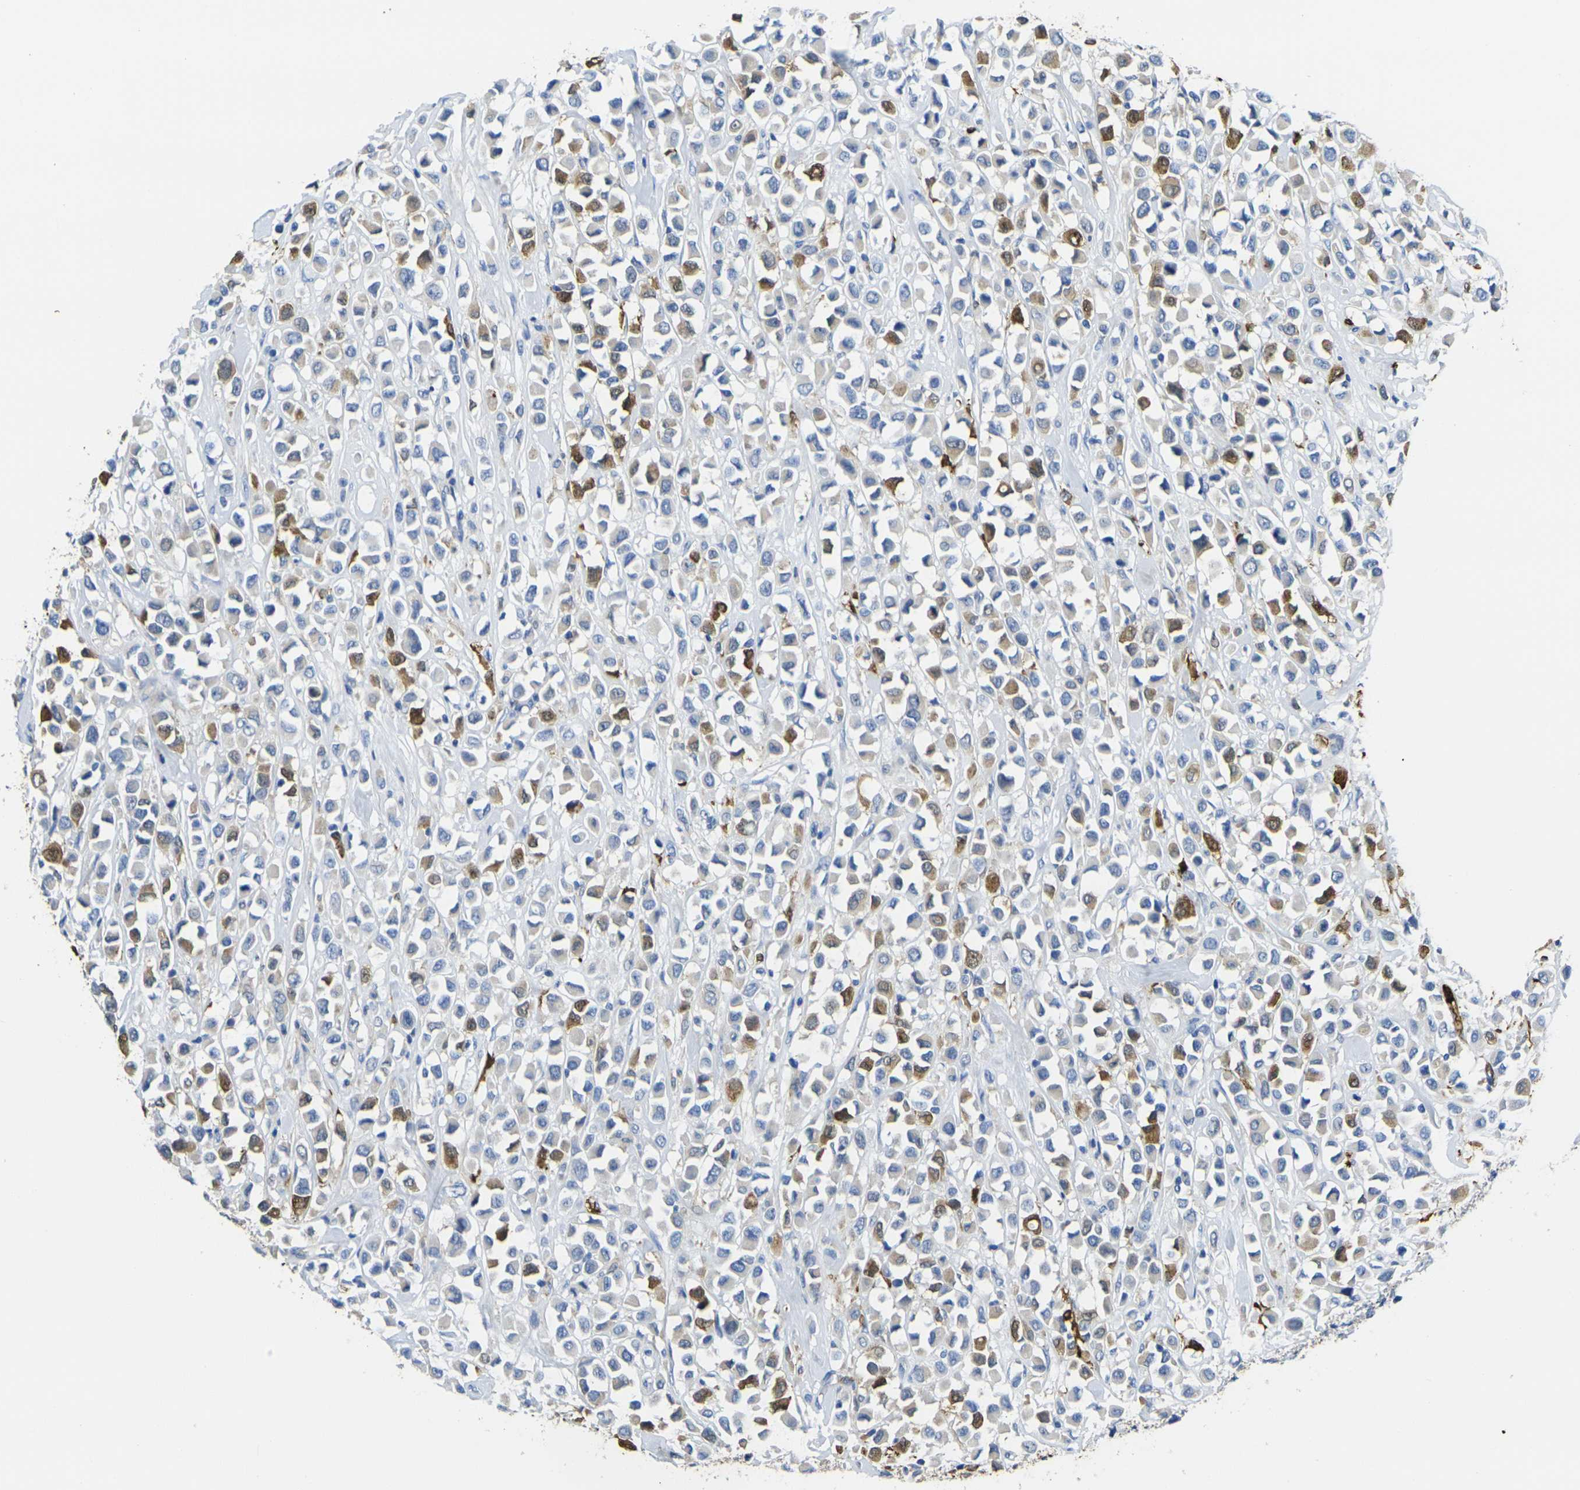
{"staining": {"intensity": "moderate", "quantity": "25%-75%", "location": "cytoplasmic/membranous"}, "tissue": "breast cancer", "cell_type": "Tumor cells", "image_type": "cancer", "snomed": [{"axis": "morphology", "description": "Duct carcinoma"}, {"axis": "topography", "description": "Breast"}], "caption": "Infiltrating ductal carcinoma (breast) was stained to show a protein in brown. There is medium levels of moderate cytoplasmic/membranous staining in approximately 25%-75% of tumor cells.", "gene": "S100A9", "patient": {"sex": "female", "age": 61}}